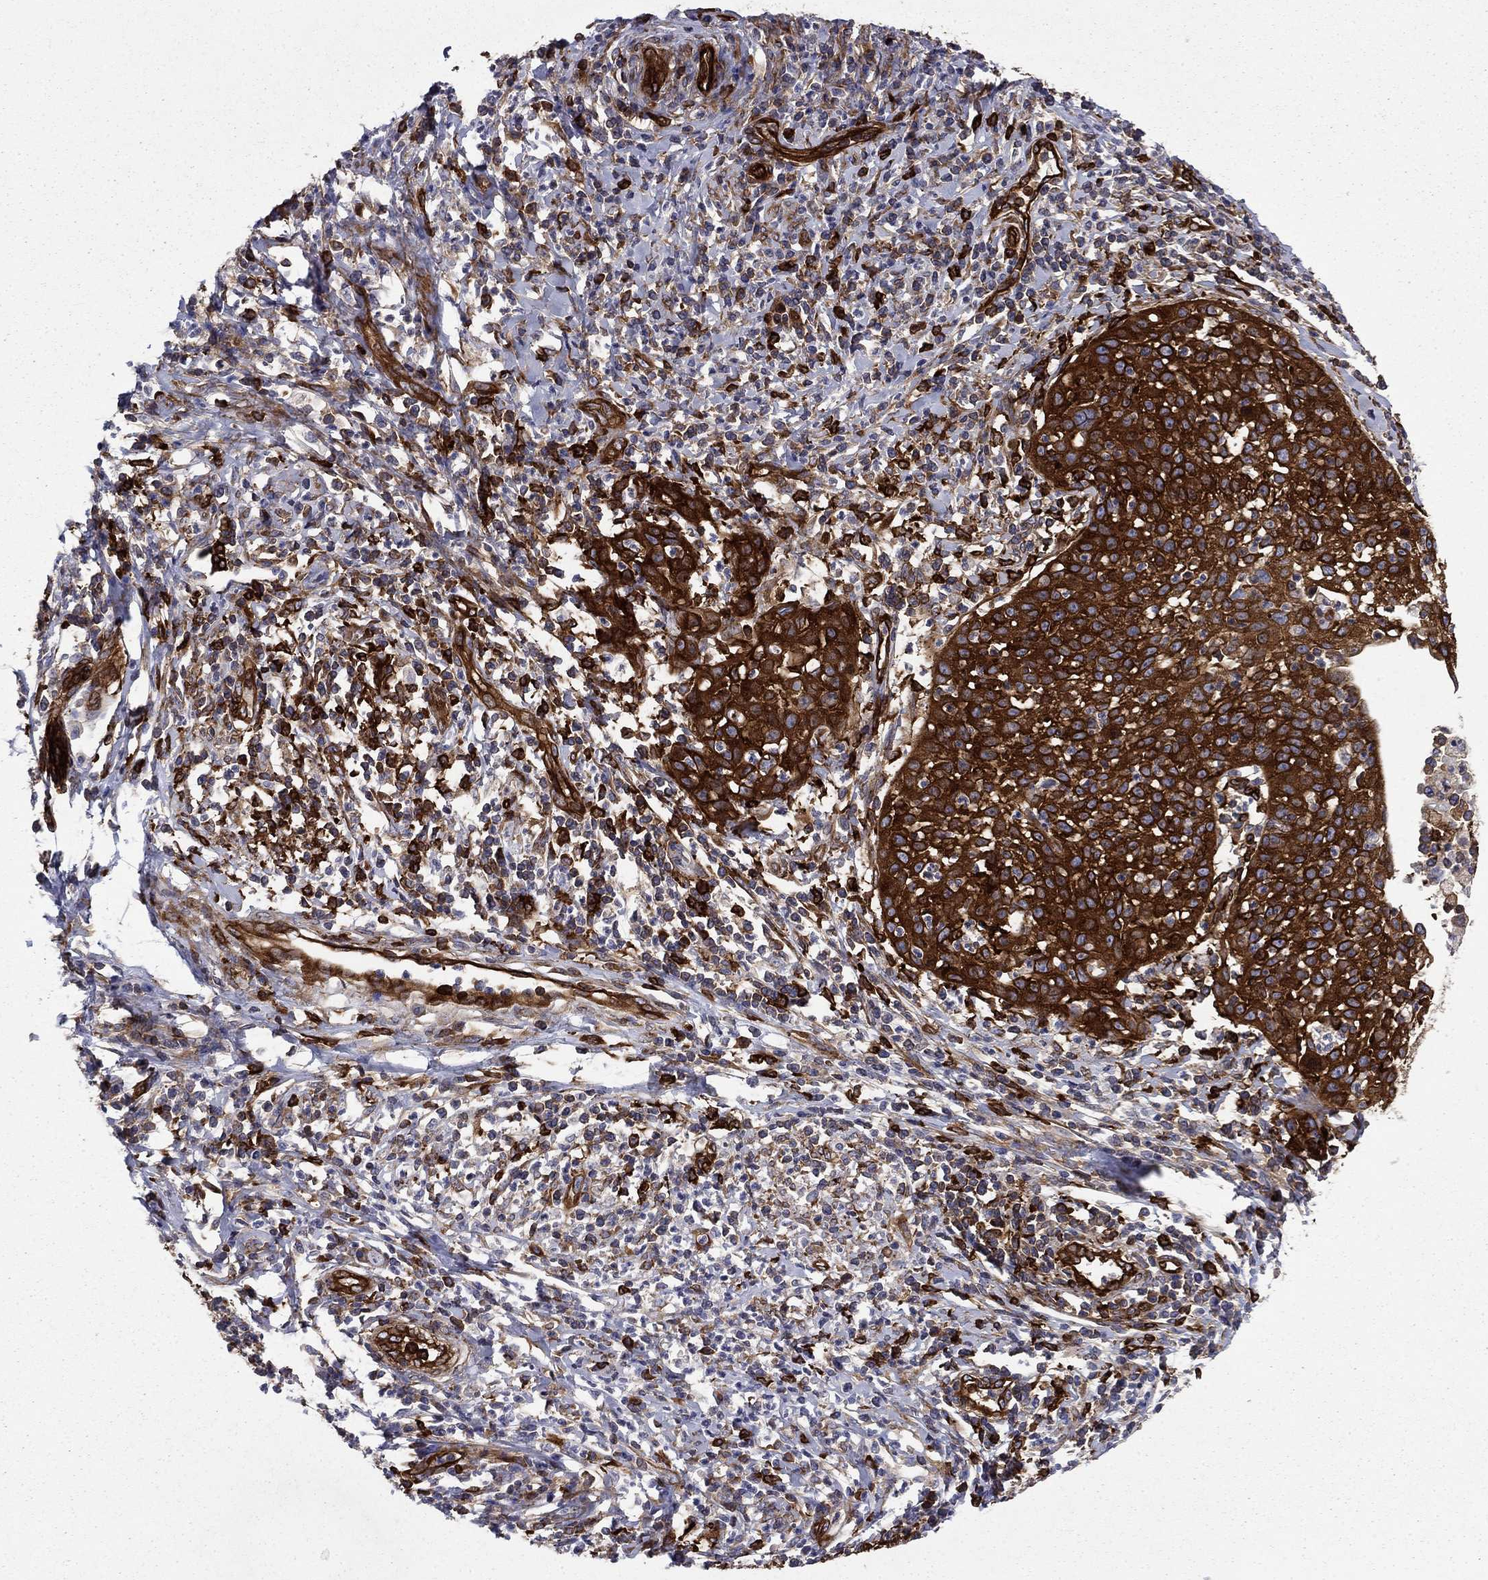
{"staining": {"intensity": "strong", "quantity": ">75%", "location": "cytoplasmic/membranous"}, "tissue": "cervical cancer", "cell_type": "Tumor cells", "image_type": "cancer", "snomed": [{"axis": "morphology", "description": "Squamous cell carcinoma, NOS"}, {"axis": "topography", "description": "Cervix"}], "caption": "Human cervical cancer (squamous cell carcinoma) stained with a protein marker reveals strong staining in tumor cells.", "gene": "EHBP1L1", "patient": {"sex": "female", "age": 26}}